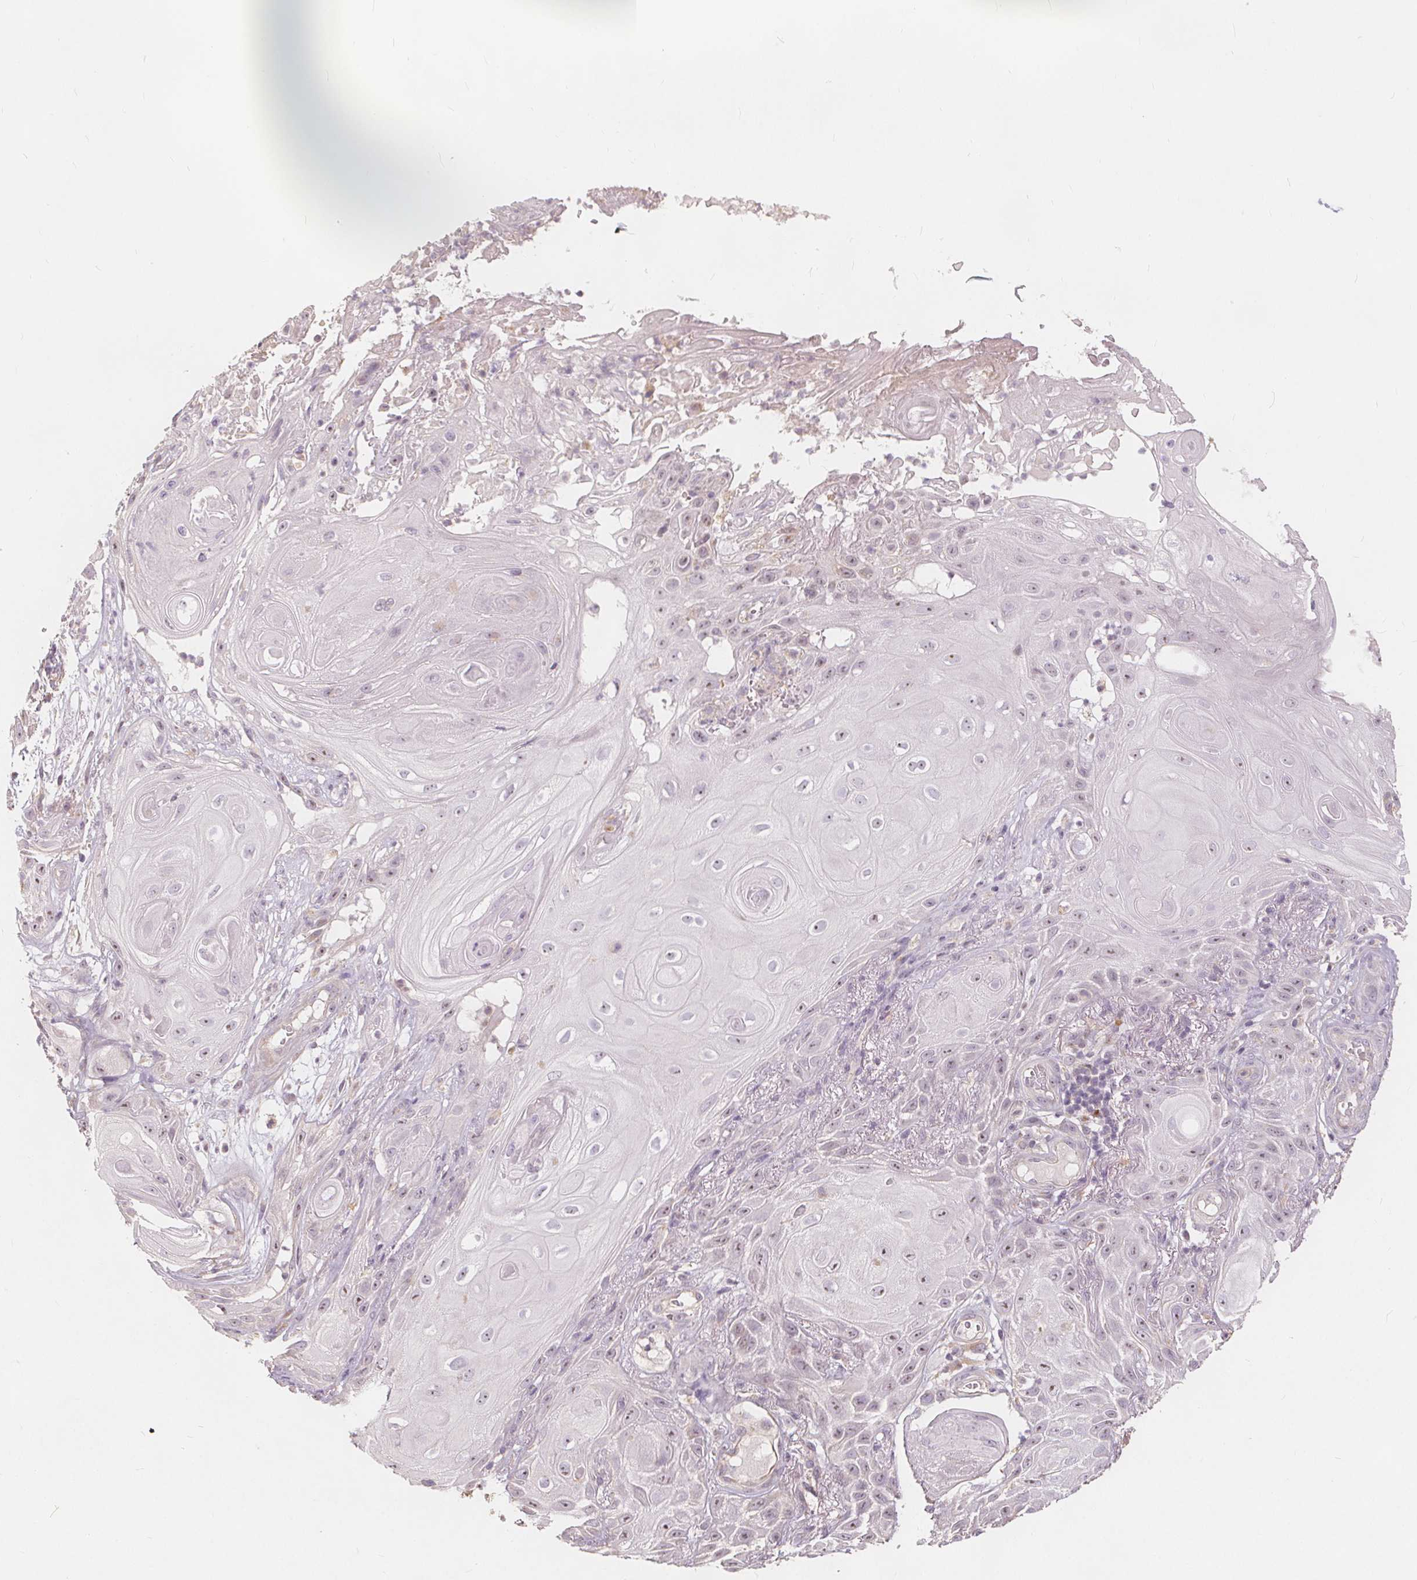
{"staining": {"intensity": "negative", "quantity": "none", "location": "none"}, "tissue": "skin cancer", "cell_type": "Tumor cells", "image_type": "cancer", "snomed": [{"axis": "morphology", "description": "Squamous cell carcinoma, NOS"}, {"axis": "topography", "description": "Skin"}], "caption": "Skin cancer (squamous cell carcinoma) was stained to show a protein in brown. There is no significant positivity in tumor cells. The staining was performed using DAB to visualize the protein expression in brown, while the nuclei were stained in blue with hematoxylin (Magnification: 20x).", "gene": "DRC3", "patient": {"sex": "male", "age": 62}}